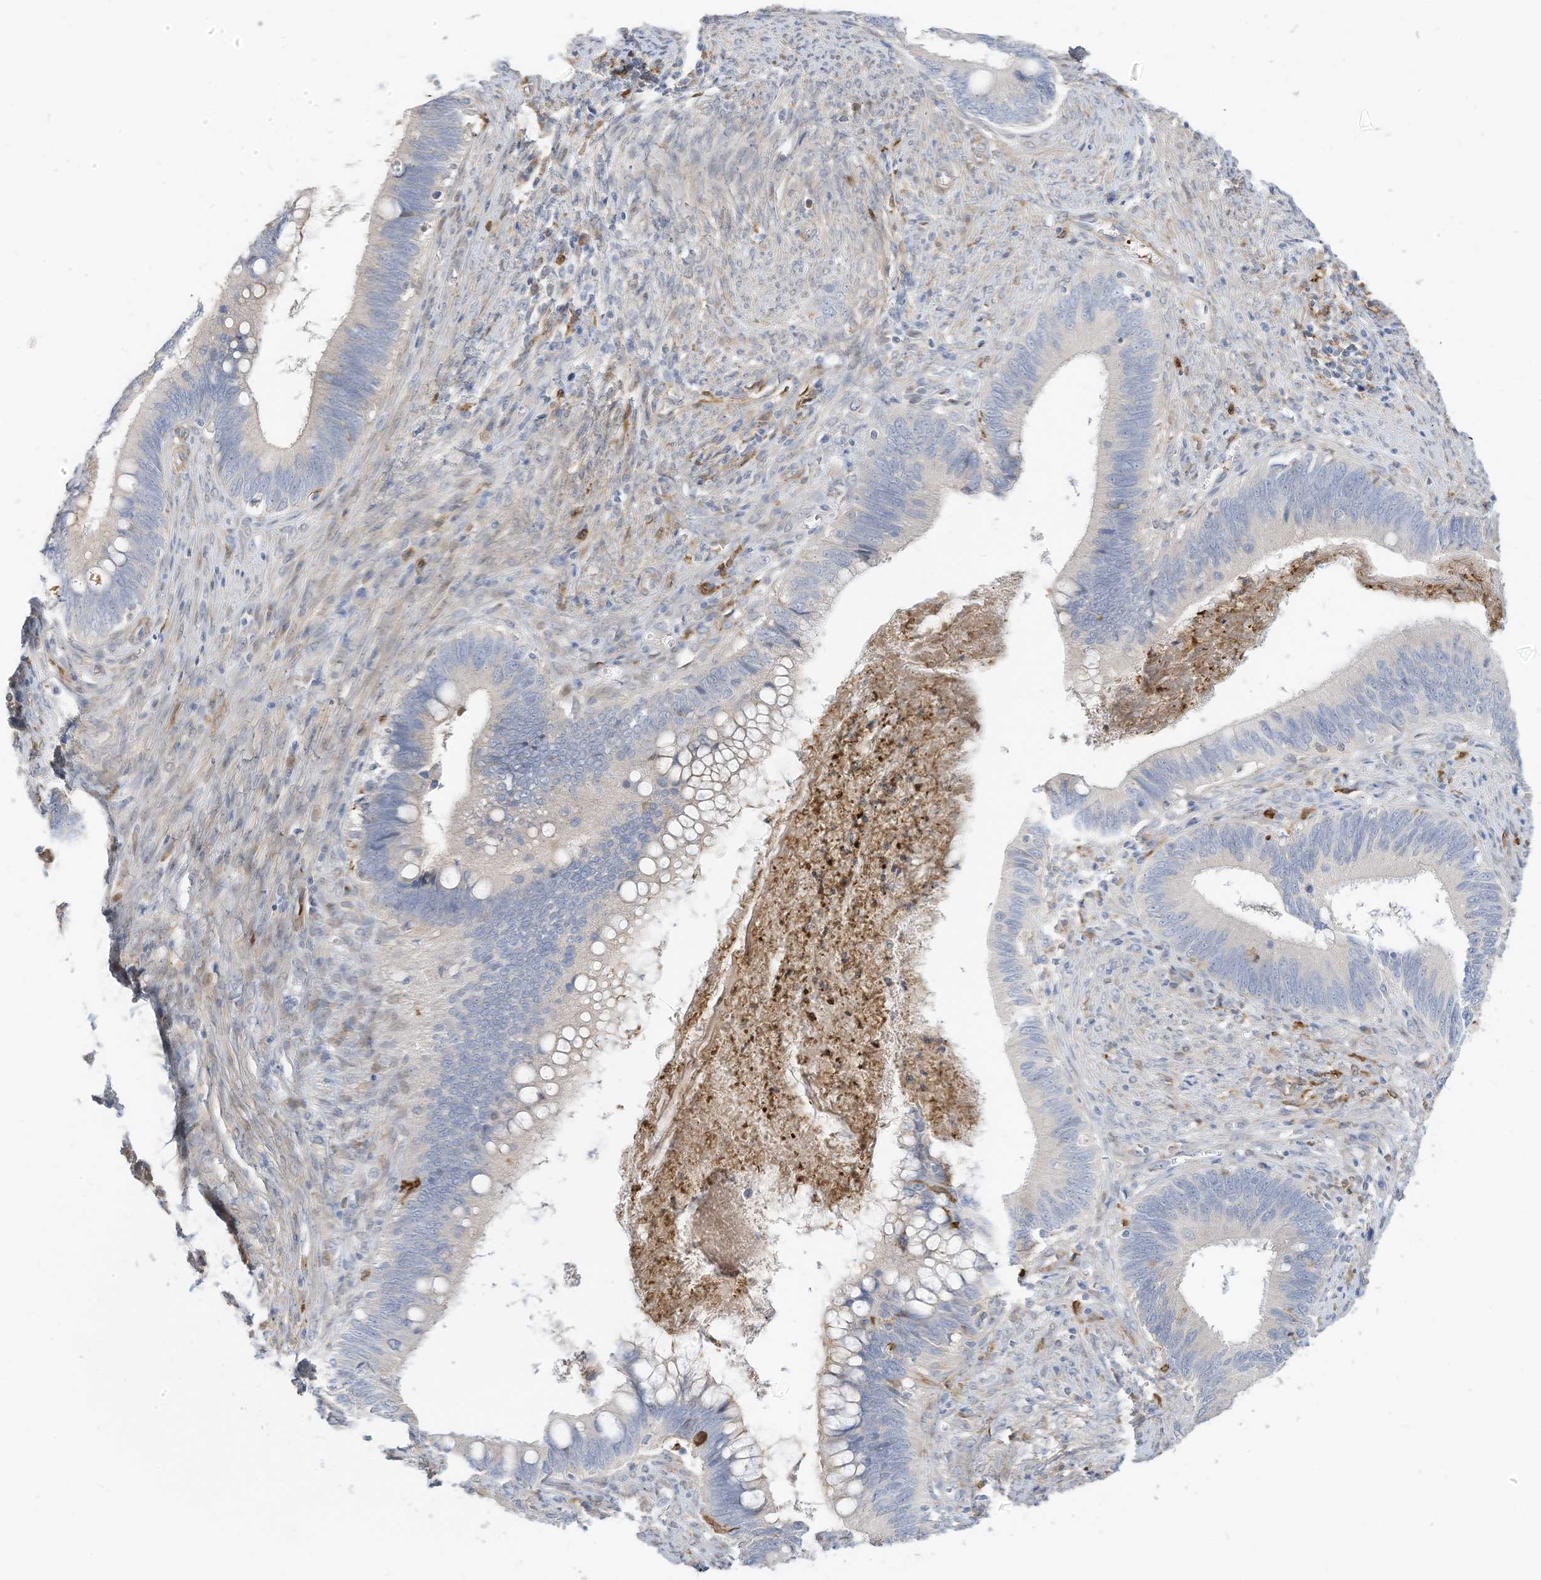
{"staining": {"intensity": "negative", "quantity": "none", "location": "none"}, "tissue": "cervical cancer", "cell_type": "Tumor cells", "image_type": "cancer", "snomed": [{"axis": "morphology", "description": "Adenocarcinoma, NOS"}, {"axis": "topography", "description": "Cervix"}], "caption": "This is an immunohistochemistry (IHC) histopathology image of adenocarcinoma (cervical). There is no staining in tumor cells.", "gene": "ATP13A1", "patient": {"sex": "female", "age": 42}}